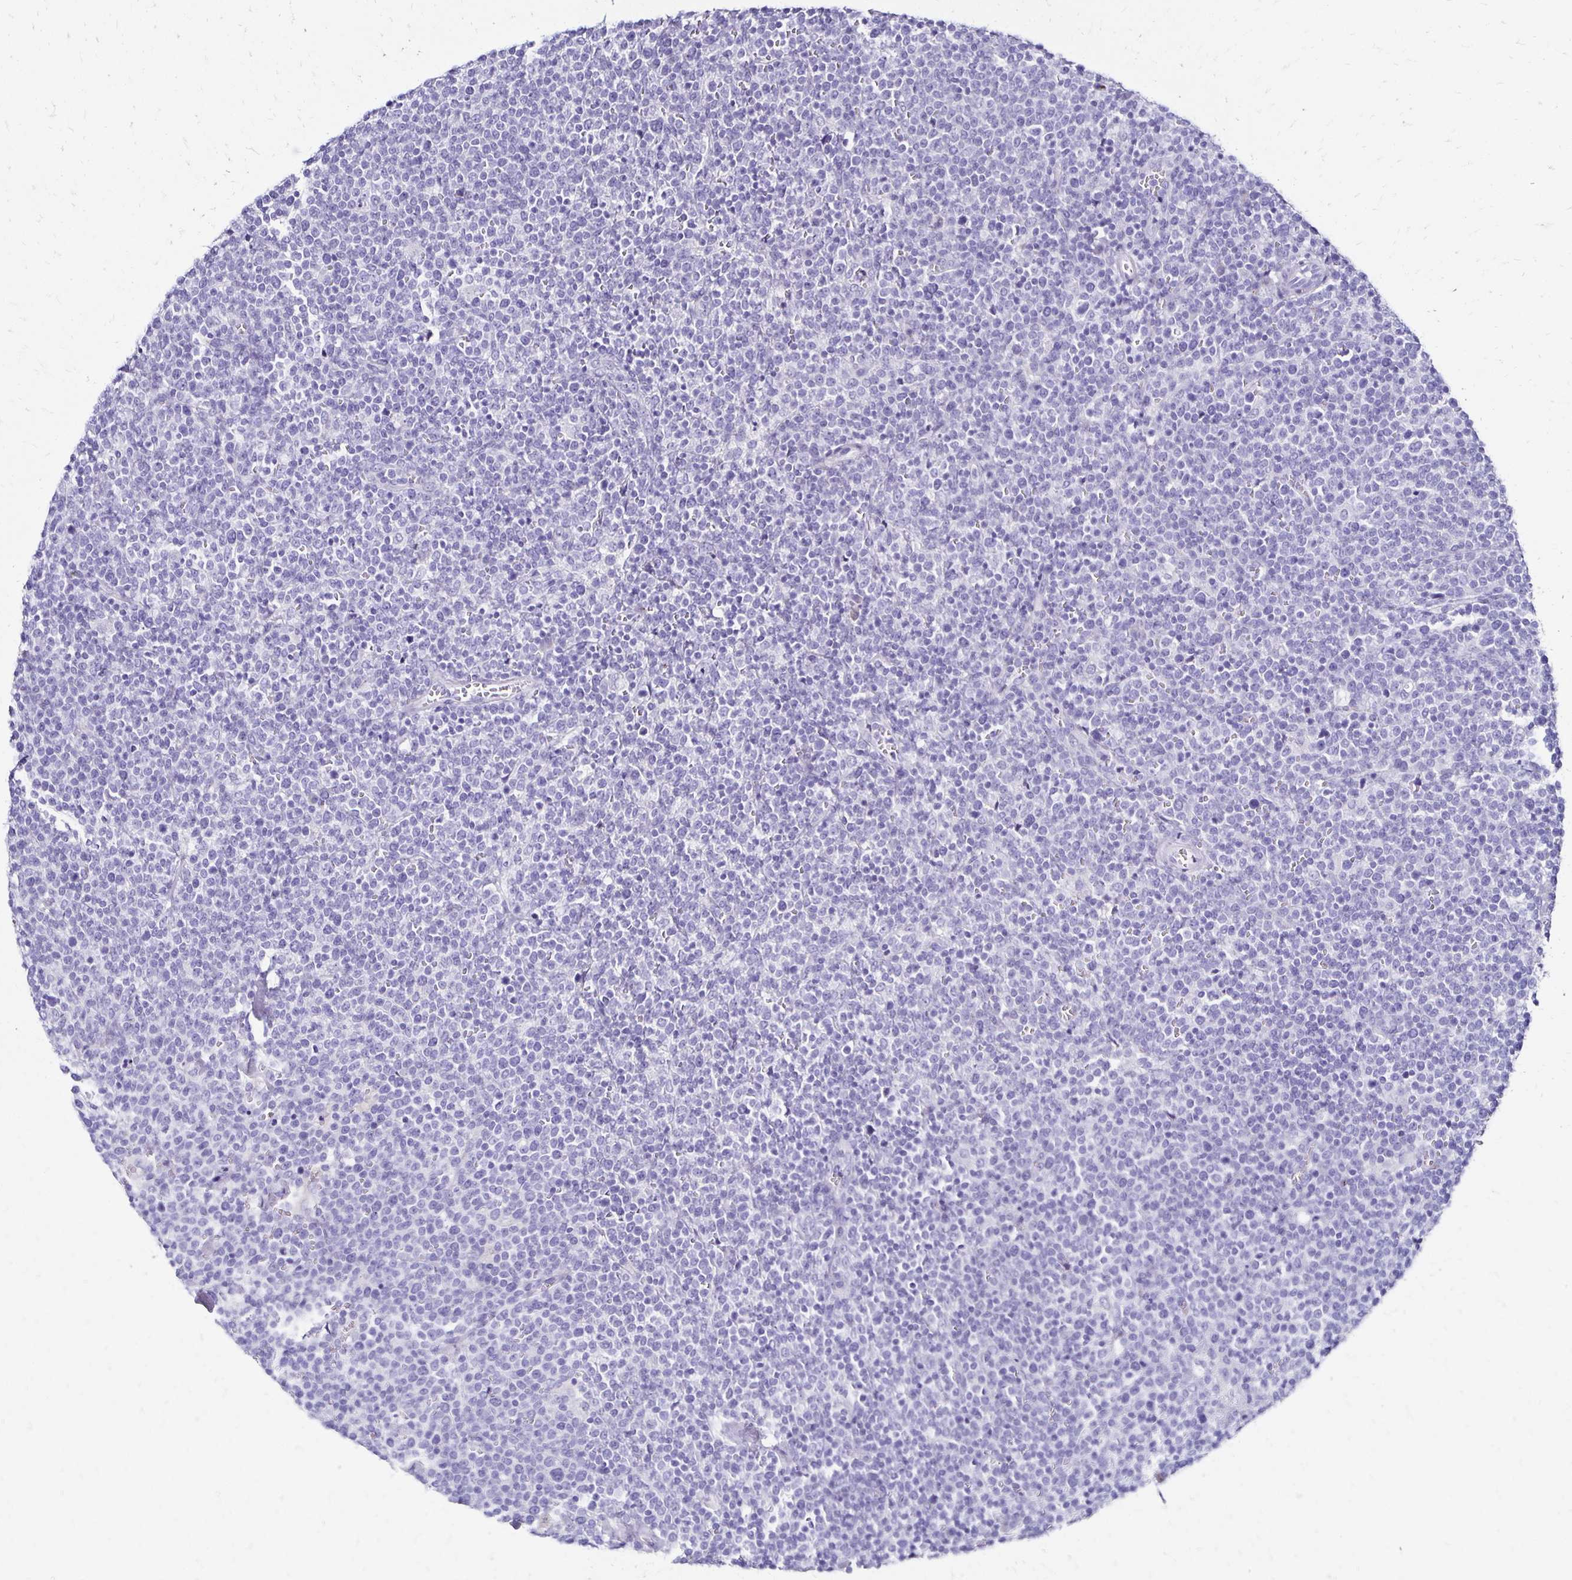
{"staining": {"intensity": "negative", "quantity": "none", "location": "none"}, "tissue": "lymphoma", "cell_type": "Tumor cells", "image_type": "cancer", "snomed": [{"axis": "morphology", "description": "Malignant lymphoma, non-Hodgkin's type, High grade"}, {"axis": "topography", "description": "Lymph node"}], "caption": "IHC of human high-grade malignant lymphoma, non-Hodgkin's type shows no expression in tumor cells.", "gene": "KCNT1", "patient": {"sex": "male", "age": 61}}